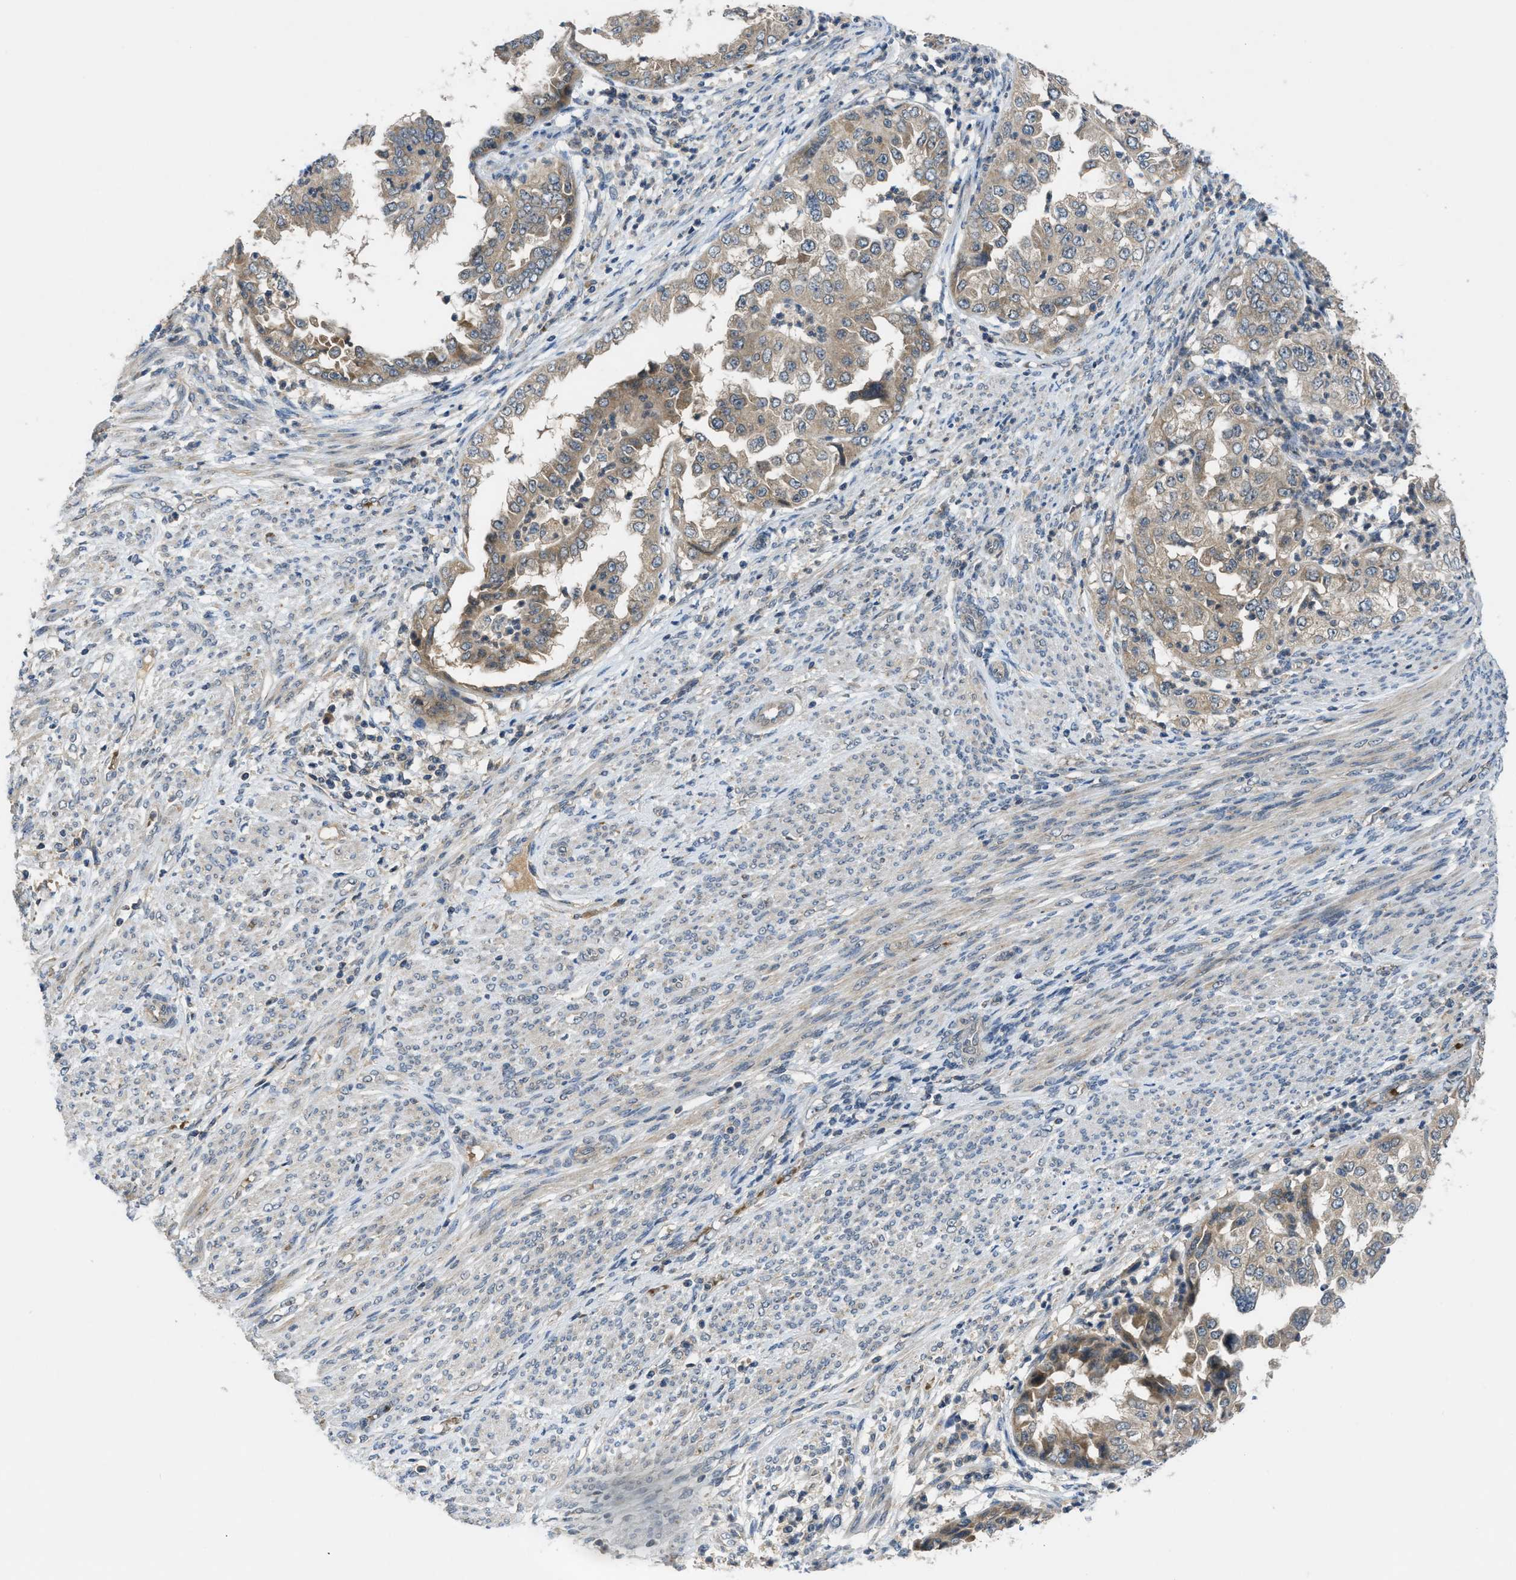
{"staining": {"intensity": "moderate", "quantity": ">75%", "location": "cytoplasmic/membranous"}, "tissue": "endometrial cancer", "cell_type": "Tumor cells", "image_type": "cancer", "snomed": [{"axis": "morphology", "description": "Adenocarcinoma, NOS"}, {"axis": "topography", "description": "Endometrium"}], "caption": "About >75% of tumor cells in endometrial adenocarcinoma demonstrate moderate cytoplasmic/membranous protein positivity as visualized by brown immunohistochemical staining.", "gene": "PDE7A", "patient": {"sex": "female", "age": 85}}